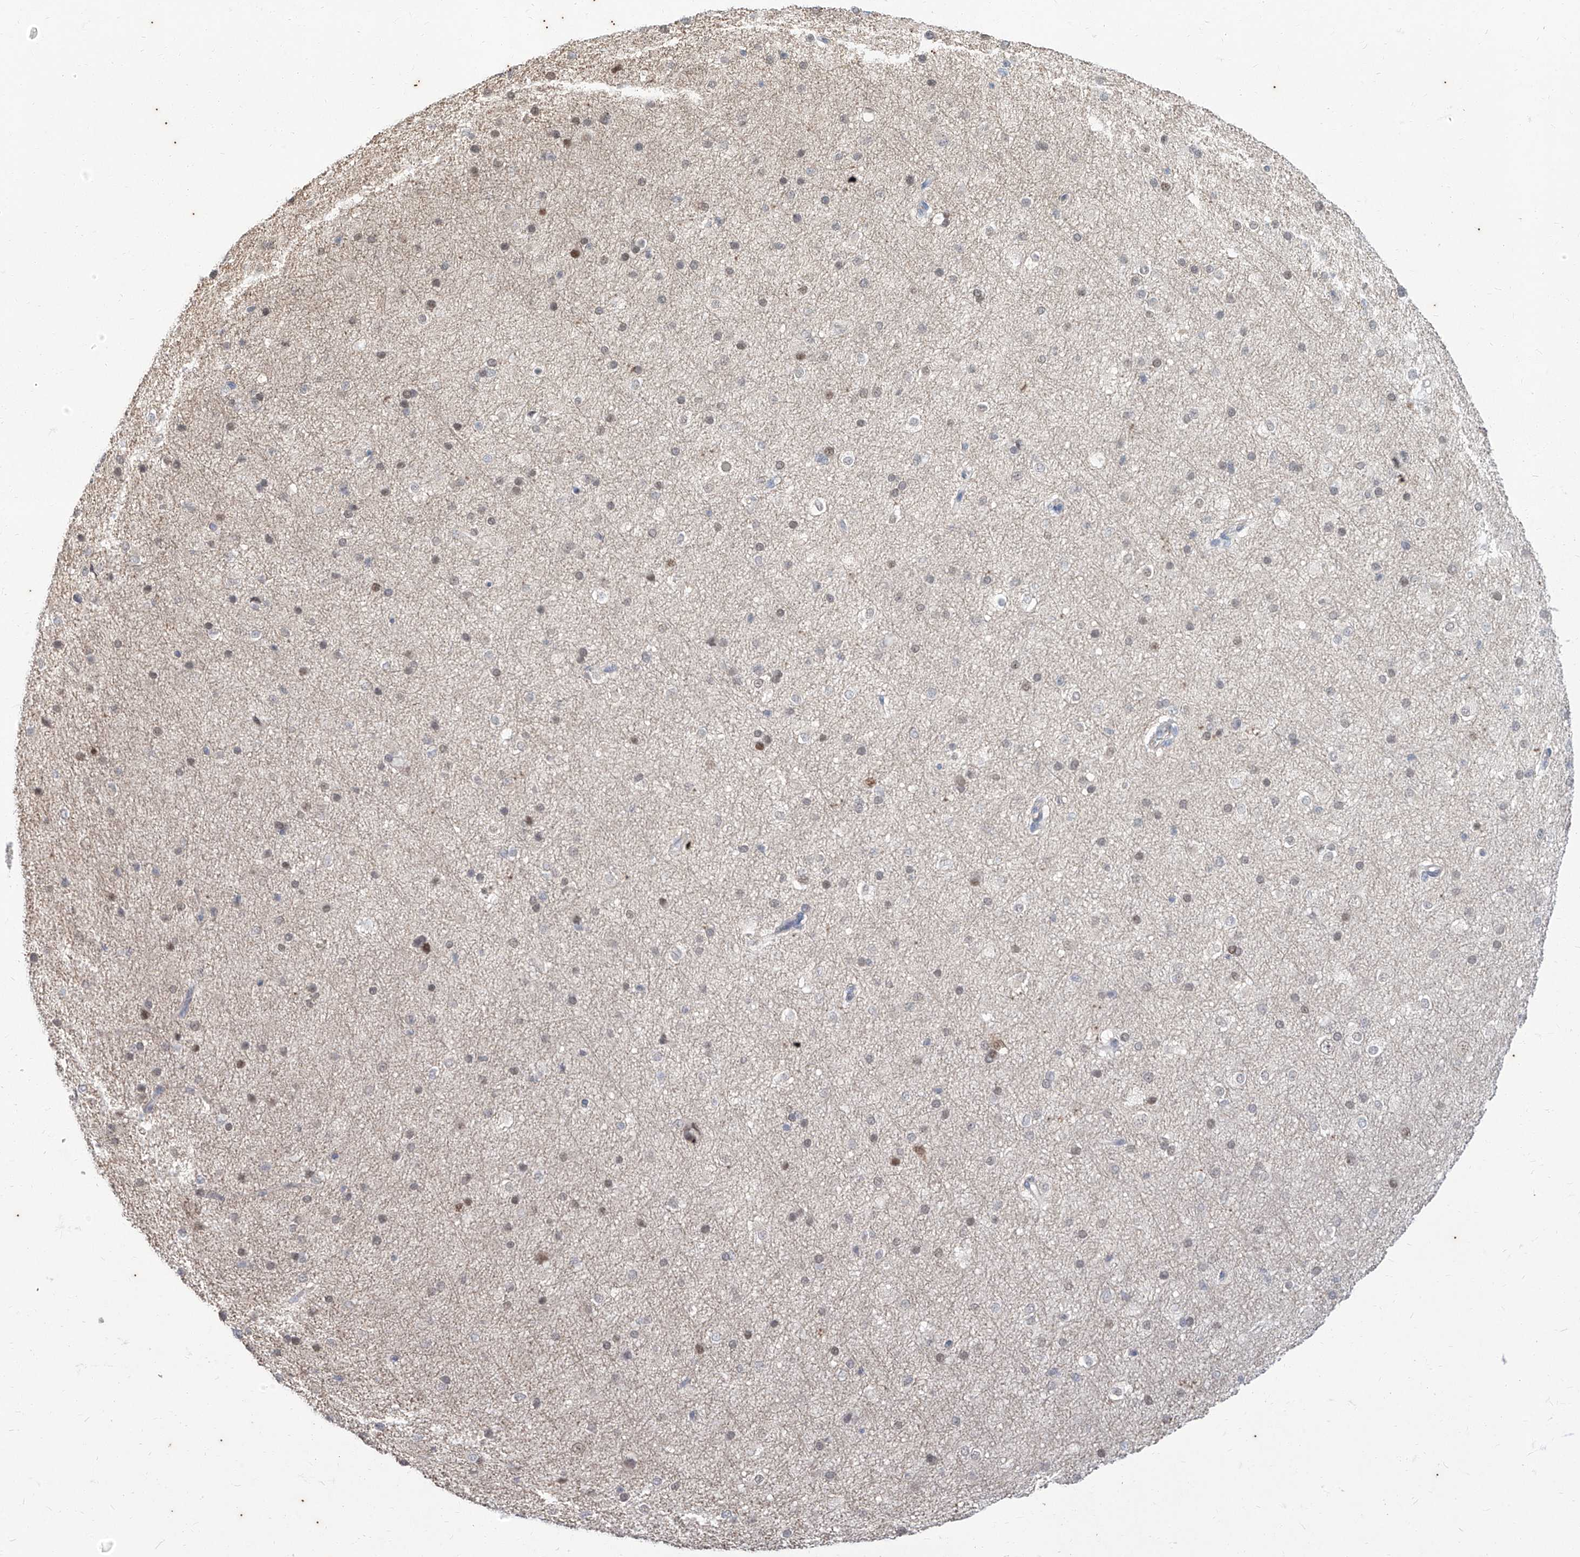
{"staining": {"intensity": "negative", "quantity": "none", "location": "none"}, "tissue": "cerebral cortex", "cell_type": "Endothelial cells", "image_type": "normal", "snomed": [{"axis": "morphology", "description": "Normal tissue, NOS"}, {"axis": "morphology", "description": "Developmental malformation"}, {"axis": "topography", "description": "Cerebral cortex"}], "caption": "Immunohistochemistry of benign cerebral cortex demonstrates no positivity in endothelial cells.", "gene": "PHF20L1", "patient": {"sex": "female", "age": 30}}